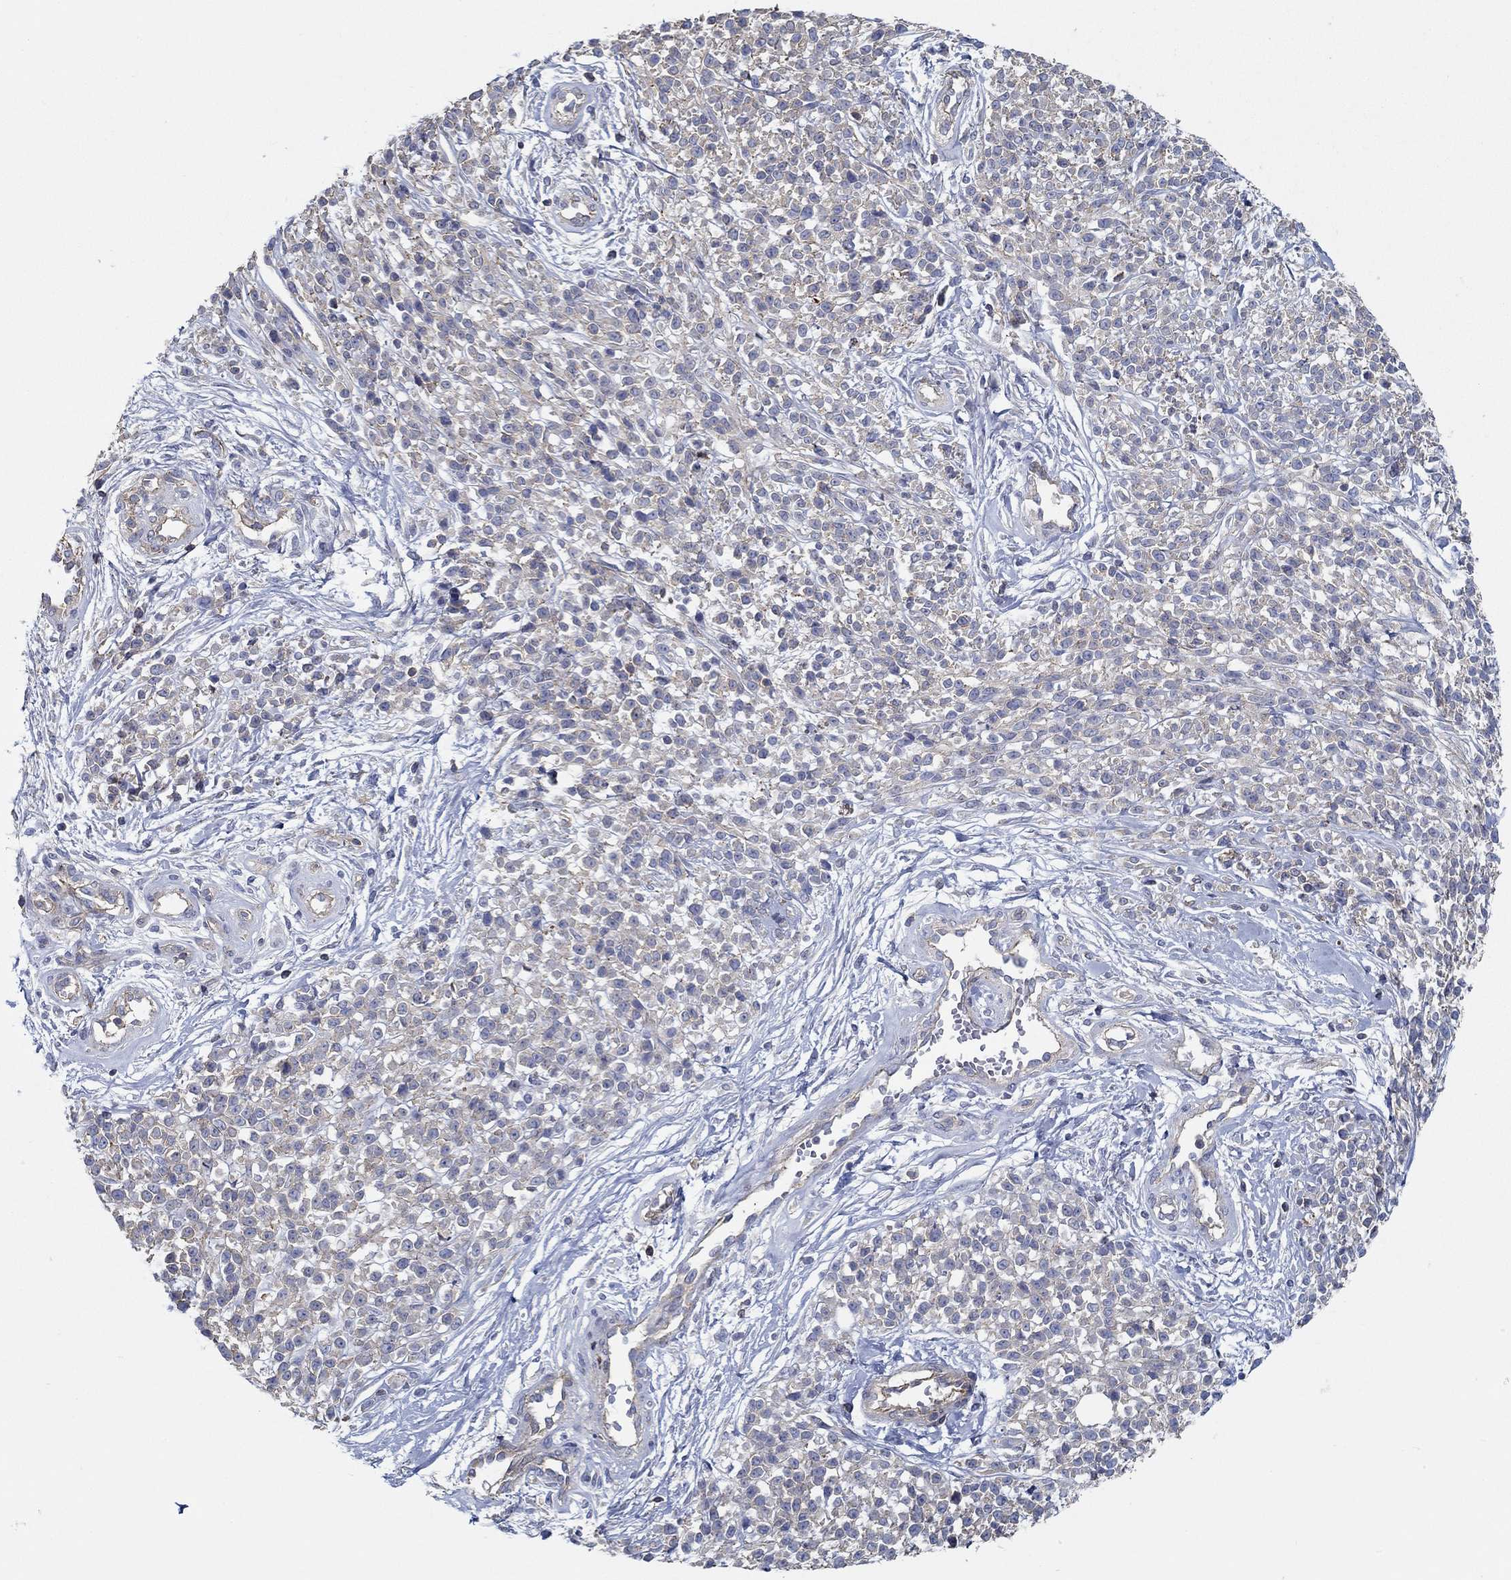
{"staining": {"intensity": "negative", "quantity": "none", "location": "none"}, "tissue": "melanoma", "cell_type": "Tumor cells", "image_type": "cancer", "snomed": [{"axis": "morphology", "description": "Malignant melanoma, NOS"}, {"axis": "topography", "description": "Skin"}, {"axis": "topography", "description": "Skin of trunk"}], "caption": "IHC of malignant melanoma shows no positivity in tumor cells.", "gene": "BBOF1", "patient": {"sex": "male", "age": 74}}